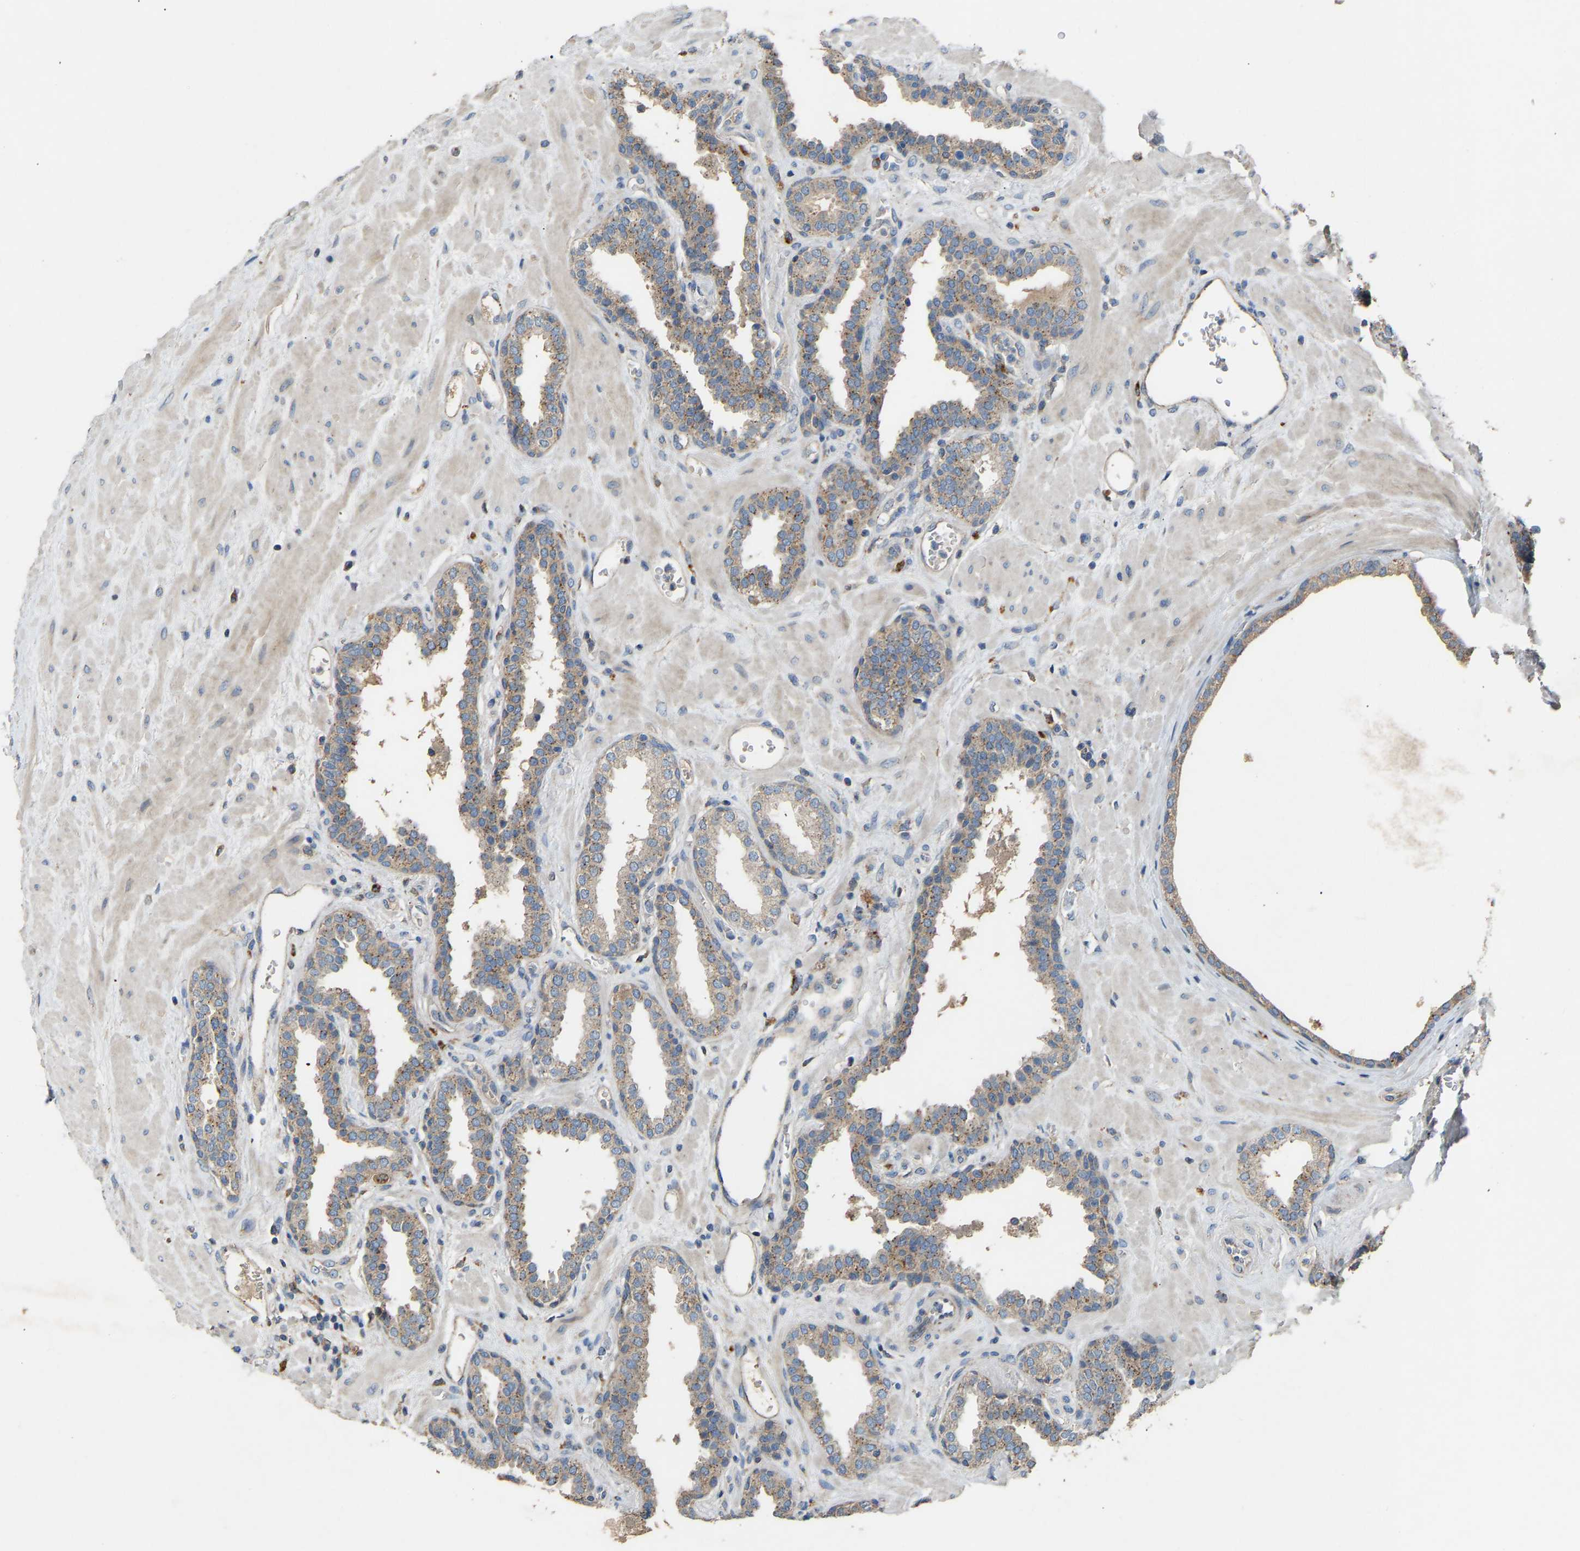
{"staining": {"intensity": "weak", "quantity": "25%-75%", "location": "cytoplasmic/membranous"}, "tissue": "prostate", "cell_type": "Glandular cells", "image_type": "normal", "snomed": [{"axis": "morphology", "description": "Normal tissue, NOS"}, {"axis": "topography", "description": "Prostate"}], "caption": "The micrograph exhibits staining of benign prostate, revealing weak cytoplasmic/membranous protein staining (brown color) within glandular cells. (DAB IHC, brown staining for protein, blue staining for nuclei).", "gene": "RGP1", "patient": {"sex": "male", "age": 51}}